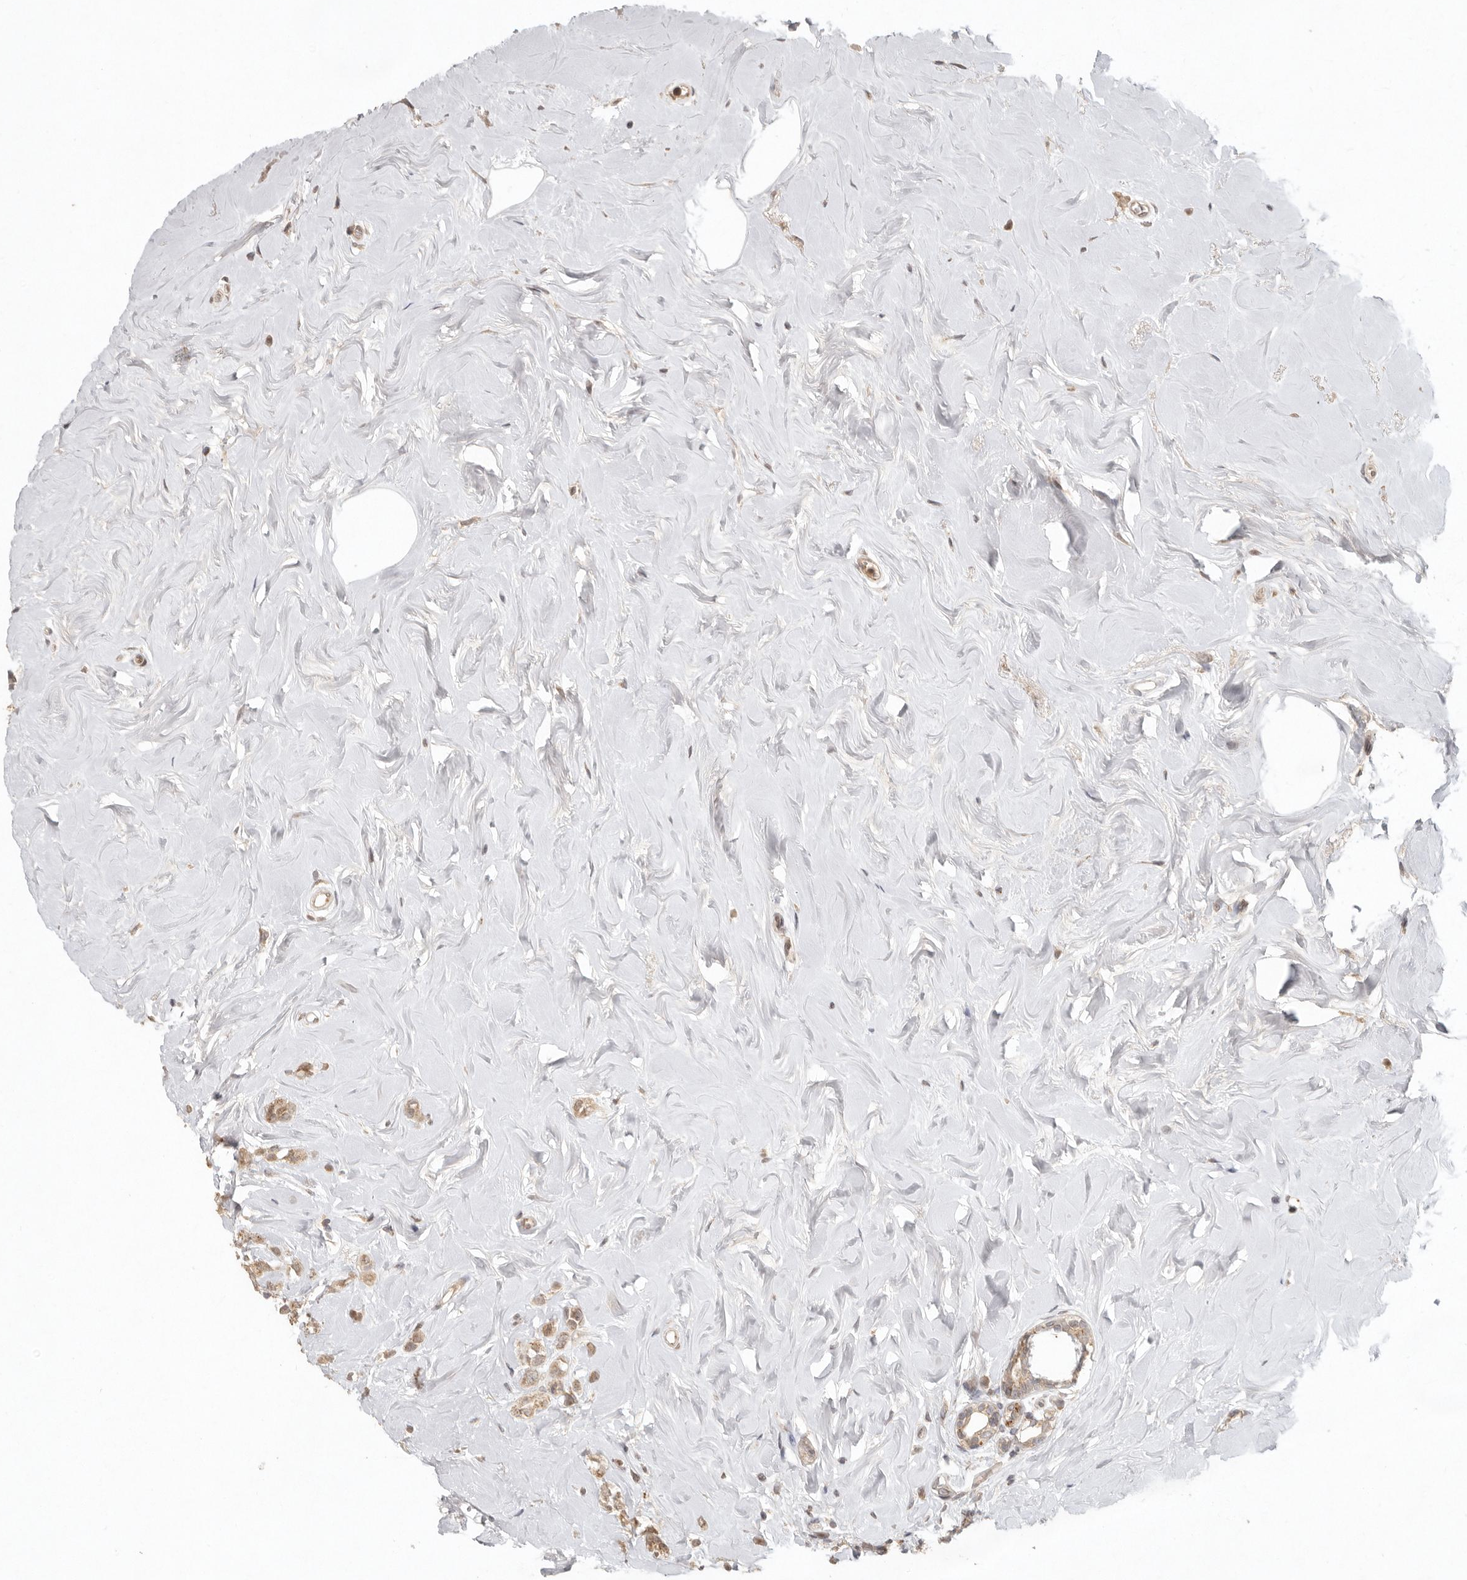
{"staining": {"intensity": "moderate", "quantity": ">75%", "location": "cytoplasmic/membranous"}, "tissue": "breast cancer", "cell_type": "Tumor cells", "image_type": "cancer", "snomed": [{"axis": "morphology", "description": "Lobular carcinoma"}, {"axis": "topography", "description": "Breast"}], "caption": "Breast cancer (lobular carcinoma) tissue exhibits moderate cytoplasmic/membranous staining in about >75% of tumor cells", "gene": "LRRC75A", "patient": {"sex": "female", "age": 47}}